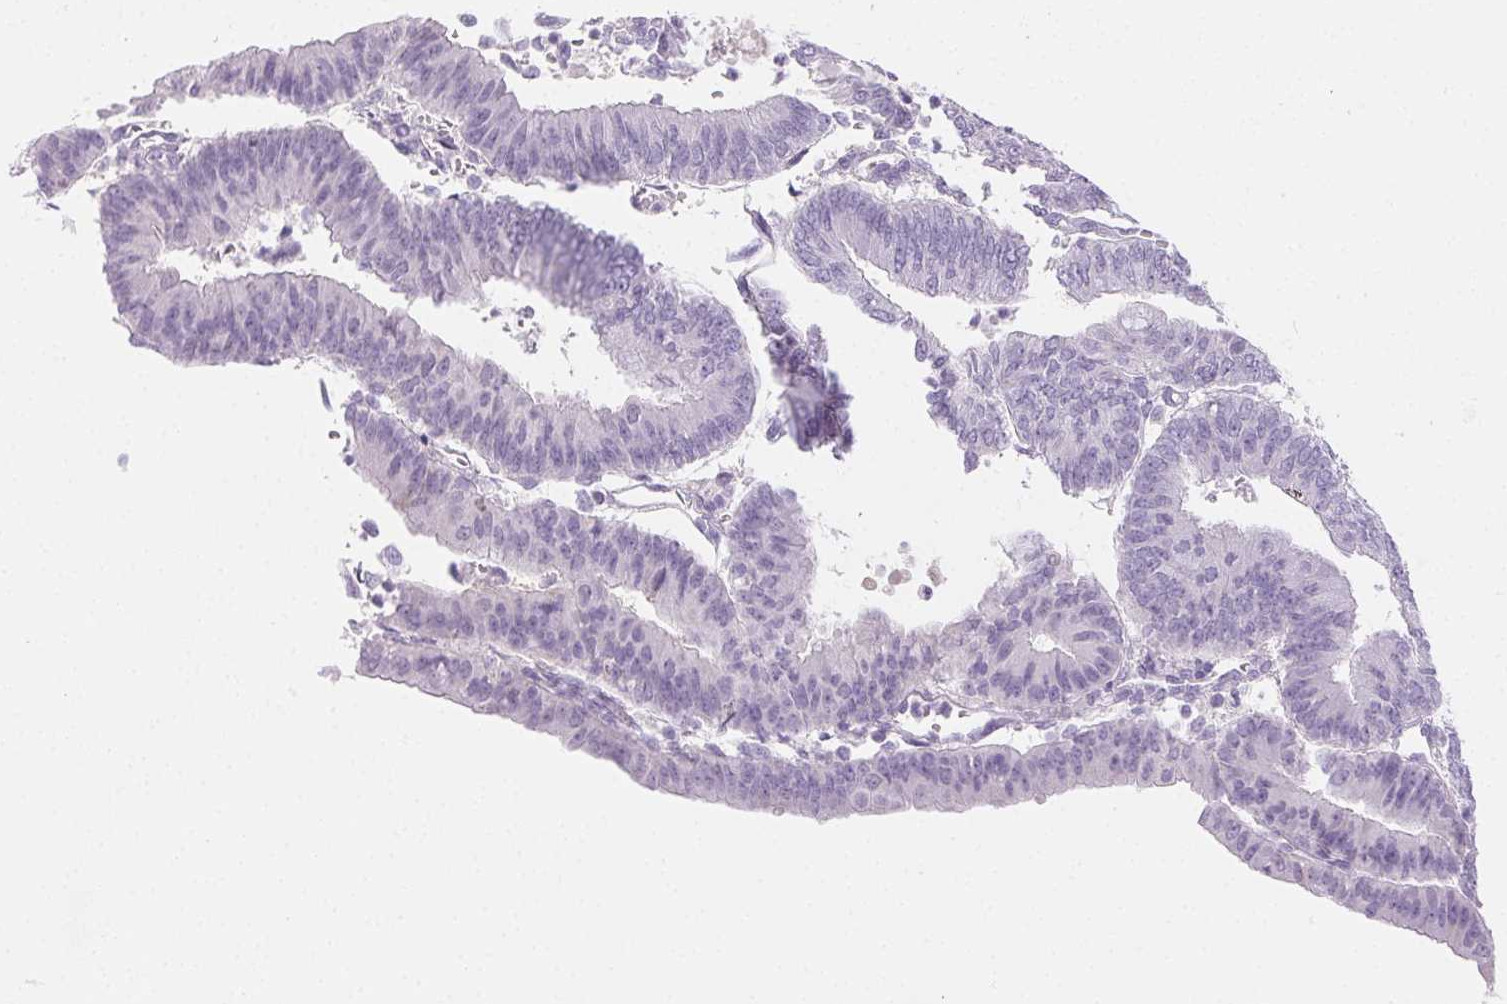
{"staining": {"intensity": "negative", "quantity": "none", "location": "none"}, "tissue": "endometrial cancer", "cell_type": "Tumor cells", "image_type": "cancer", "snomed": [{"axis": "morphology", "description": "Adenocarcinoma, NOS"}, {"axis": "topography", "description": "Endometrium"}], "caption": "High magnification brightfield microscopy of adenocarcinoma (endometrial) stained with DAB (brown) and counterstained with hematoxylin (blue): tumor cells show no significant staining.", "gene": "CLDN16", "patient": {"sex": "female", "age": 65}}